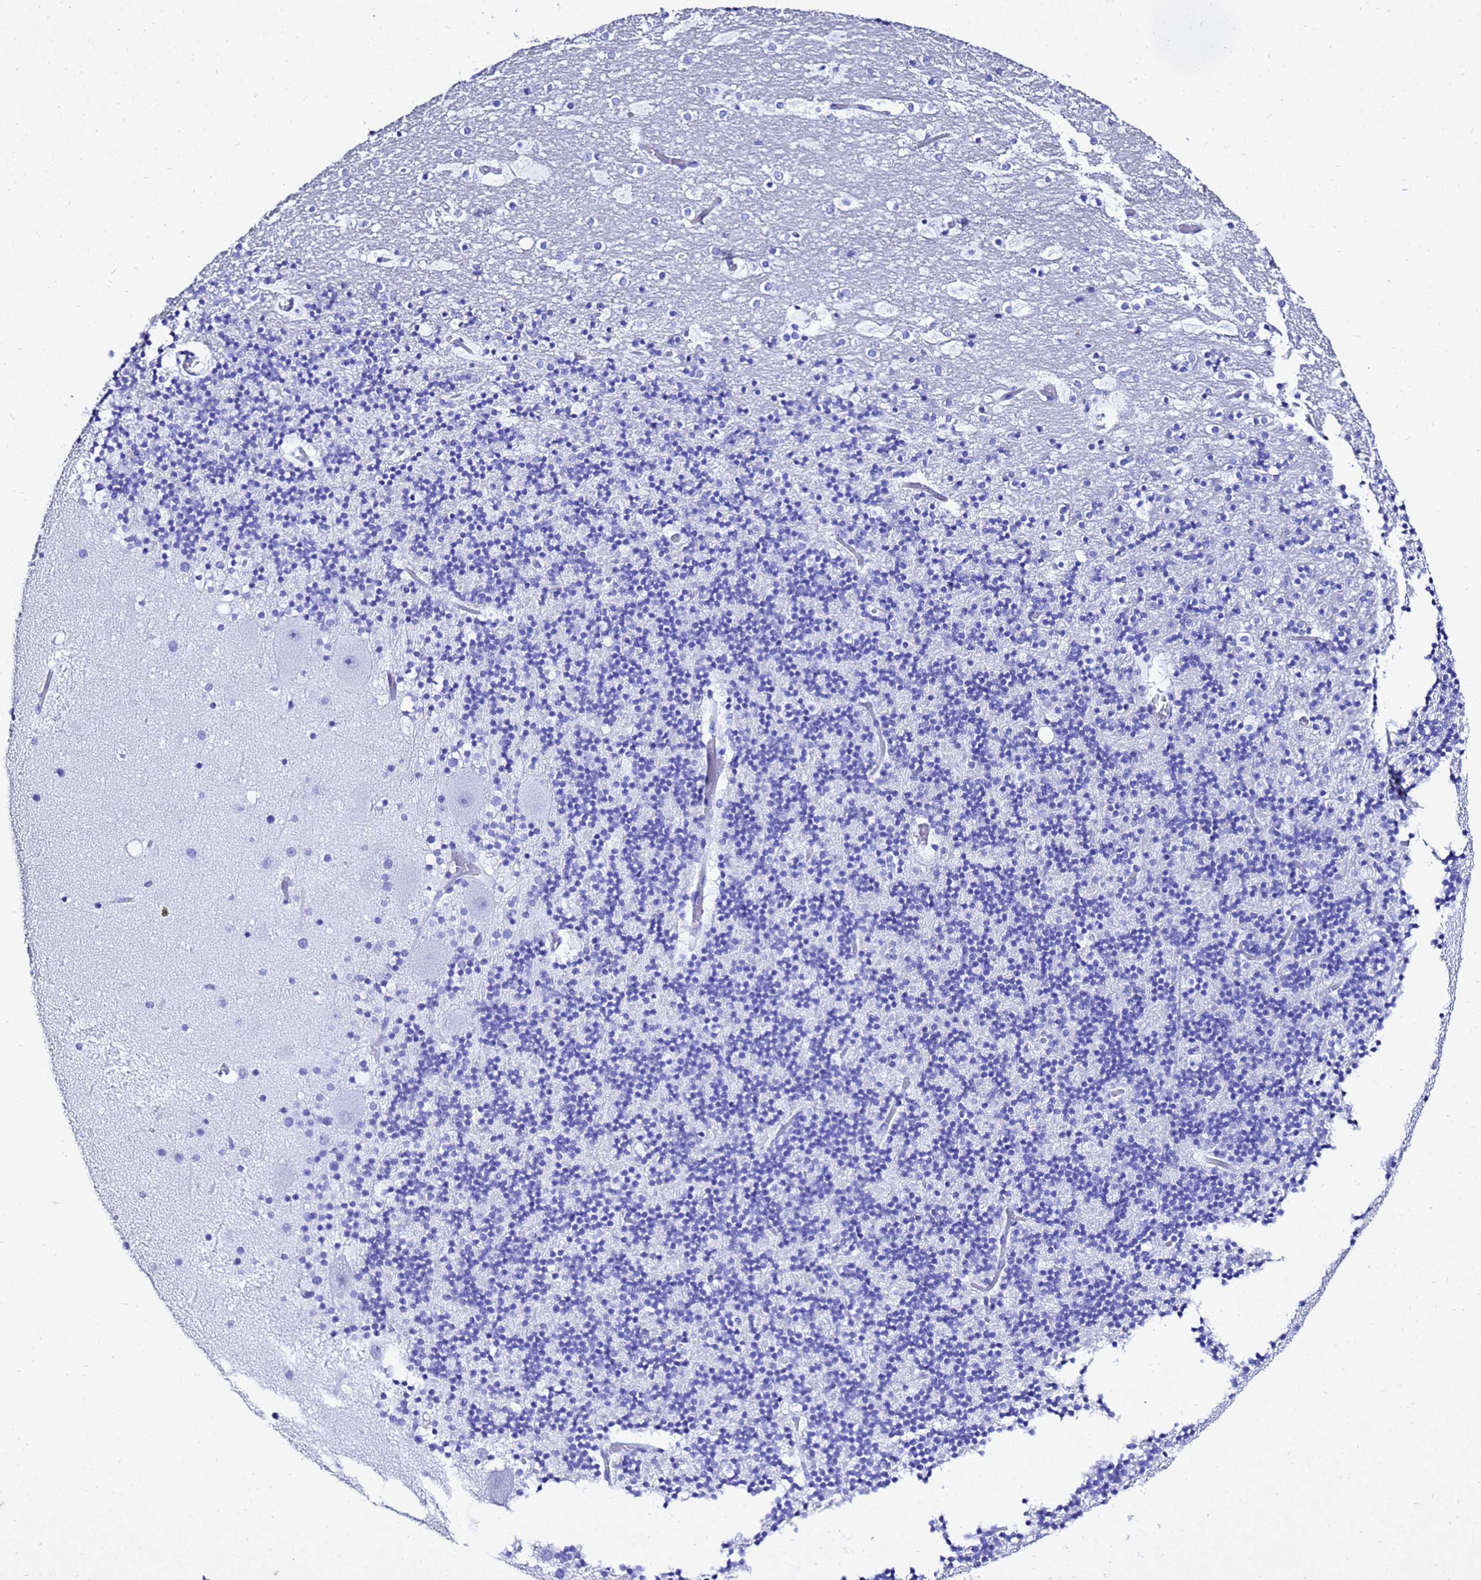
{"staining": {"intensity": "negative", "quantity": "none", "location": "none"}, "tissue": "cerebellum", "cell_type": "Cells in granular layer", "image_type": "normal", "snomed": [{"axis": "morphology", "description": "Normal tissue, NOS"}, {"axis": "topography", "description": "Cerebellum"}], "caption": "Immunohistochemistry (IHC) micrograph of unremarkable cerebellum: cerebellum stained with DAB shows no significant protein staining in cells in granular layer. The staining is performed using DAB brown chromogen with nuclei counter-stained in using hematoxylin.", "gene": "LIPF", "patient": {"sex": "male", "age": 57}}